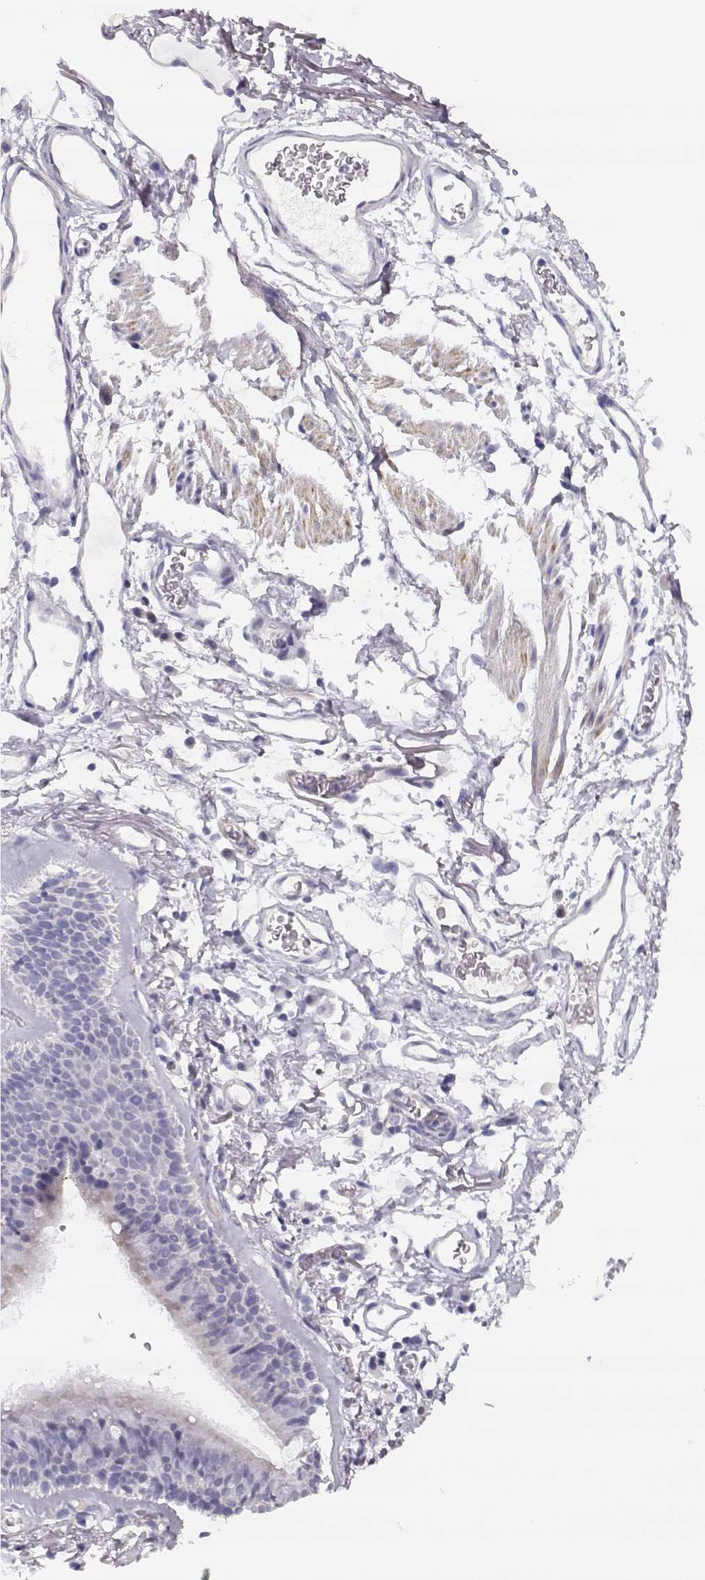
{"staining": {"intensity": "negative", "quantity": "none", "location": "none"}, "tissue": "soft tissue", "cell_type": "Fibroblasts", "image_type": "normal", "snomed": [{"axis": "morphology", "description": "Normal tissue, NOS"}, {"axis": "topography", "description": "Cartilage tissue"}, {"axis": "topography", "description": "Bronchus"}], "caption": "DAB immunohistochemical staining of unremarkable soft tissue demonstrates no significant positivity in fibroblasts. (DAB immunohistochemistry (IHC) with hematoxylin counter stain).", "gene": "CREB3L3", "patient": {"sex": "female", "age": 79}}